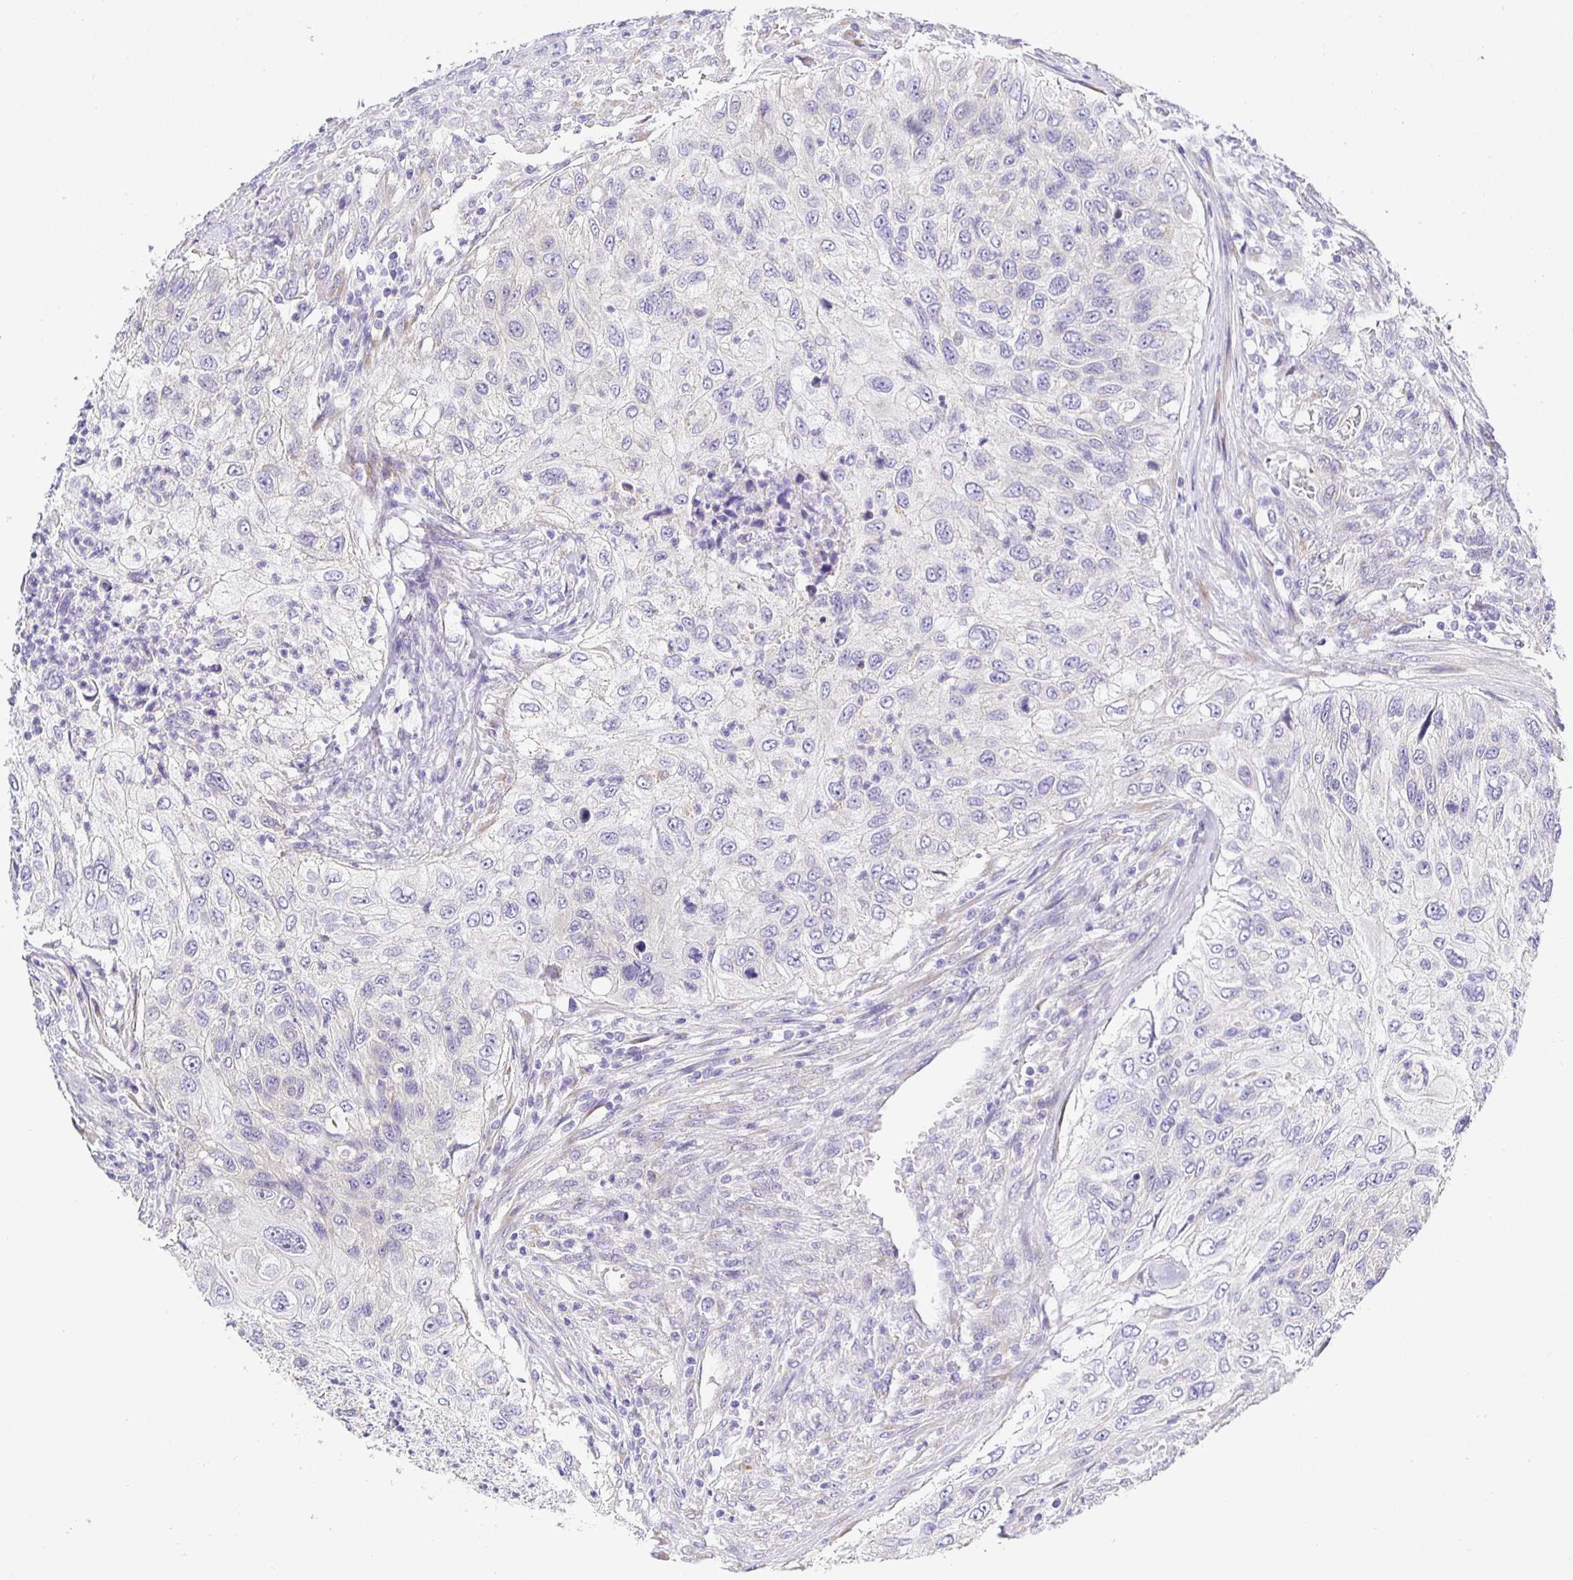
{"staining": {"intensity": "negative", "quantity": "none", "location": "none"}, "tissue": "urothelial cancer", "cell_type": "Tumor cells", "image_type": "cancer", "snomed": [{"axis": "morphology", "description": "Urothelial carcinoma, High grade"}, {"axis": "topography", "description": "Urinary bladder"}], "caption": "An image of human urothelial carcinoma (high-grade) is negative for staining in tumor cells.", "gene": "OPALIN", "patient": {"sex": "female", "age": 60}}